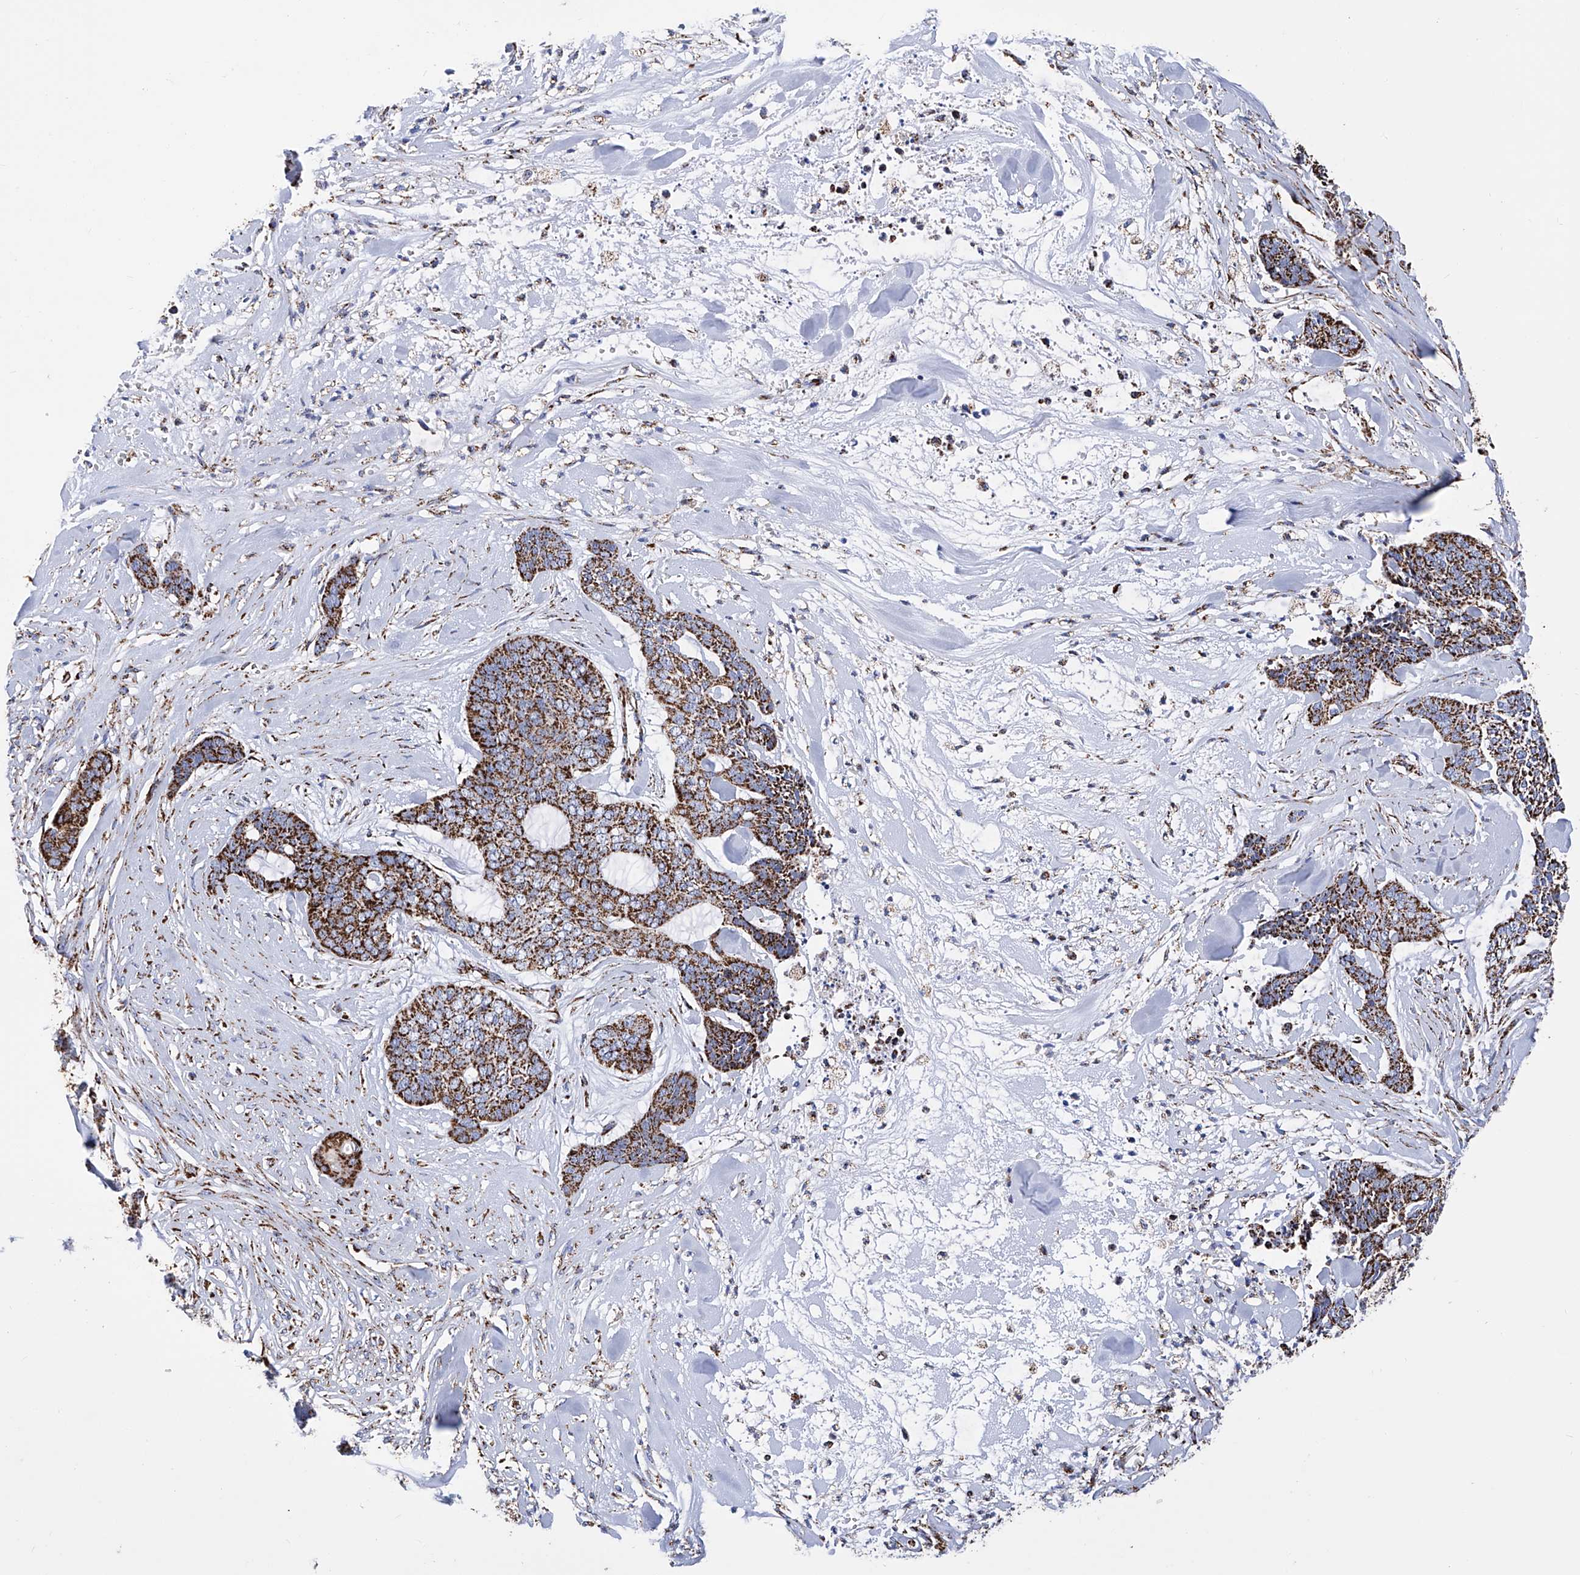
{"staining": {"intensity": "strong", "quantity": ">75%", "location": "cytoplasmic/membranous"}, "tissue": "skin cancer", "cell_type": "Tumor cells", "image_type": "cancer", "snomed": [{"axis": "morphology", "description": "Basal cell carcinoma"}, {"axis": "topography", "description": "Skin"}], "caption": "Skin cancer tissue displays strong cytoplasmic/membranous expression in approximately >75% of tumor cells, visualized by immunohistochemistry.", "gene": "ATP5PF", "patient": {"sex": "female", "age": 64}}